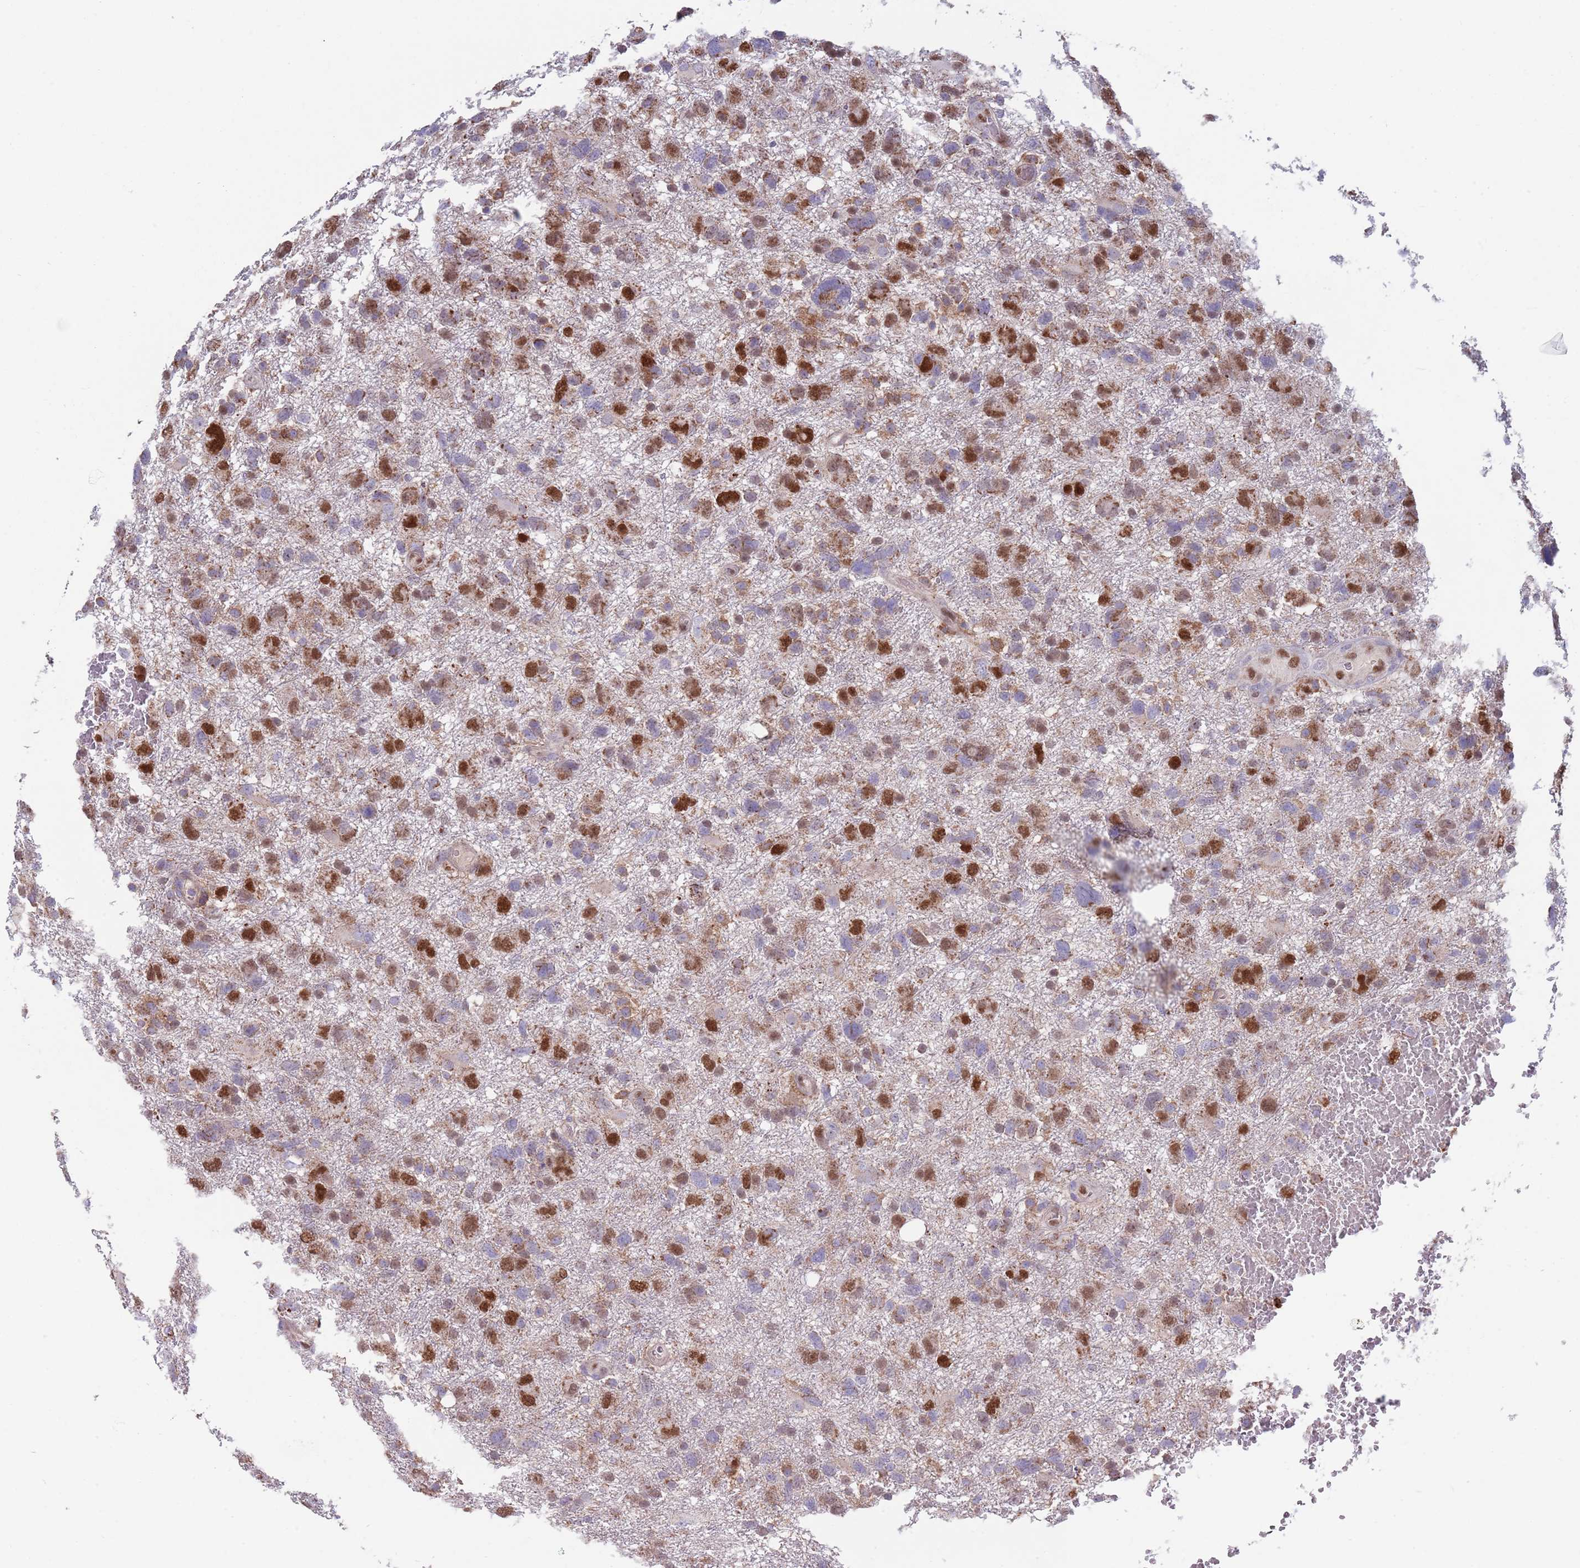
{"staining": {"intensity": "strong", "quantity": "25%-75%", "location": "cytoplasmic/membranous,nuclear"}, "tissue": "glioma", "cell_type": "Tumor cells", "image_type": "cancer", "snomed": [{"axis": "morphology", "description": "Glioma, malignant, High grade"}, {"axis": "topography", "description": "Brain"}], "caption": "Approximately 25%-75% of tumor cells in glioma exhibit strong cytoplasmic/membranous and nuclear protein positivity as visualized by brown immunohistochemical staining.", "gene": "DDT", "patient": {"sex": "male", "age": 61}}